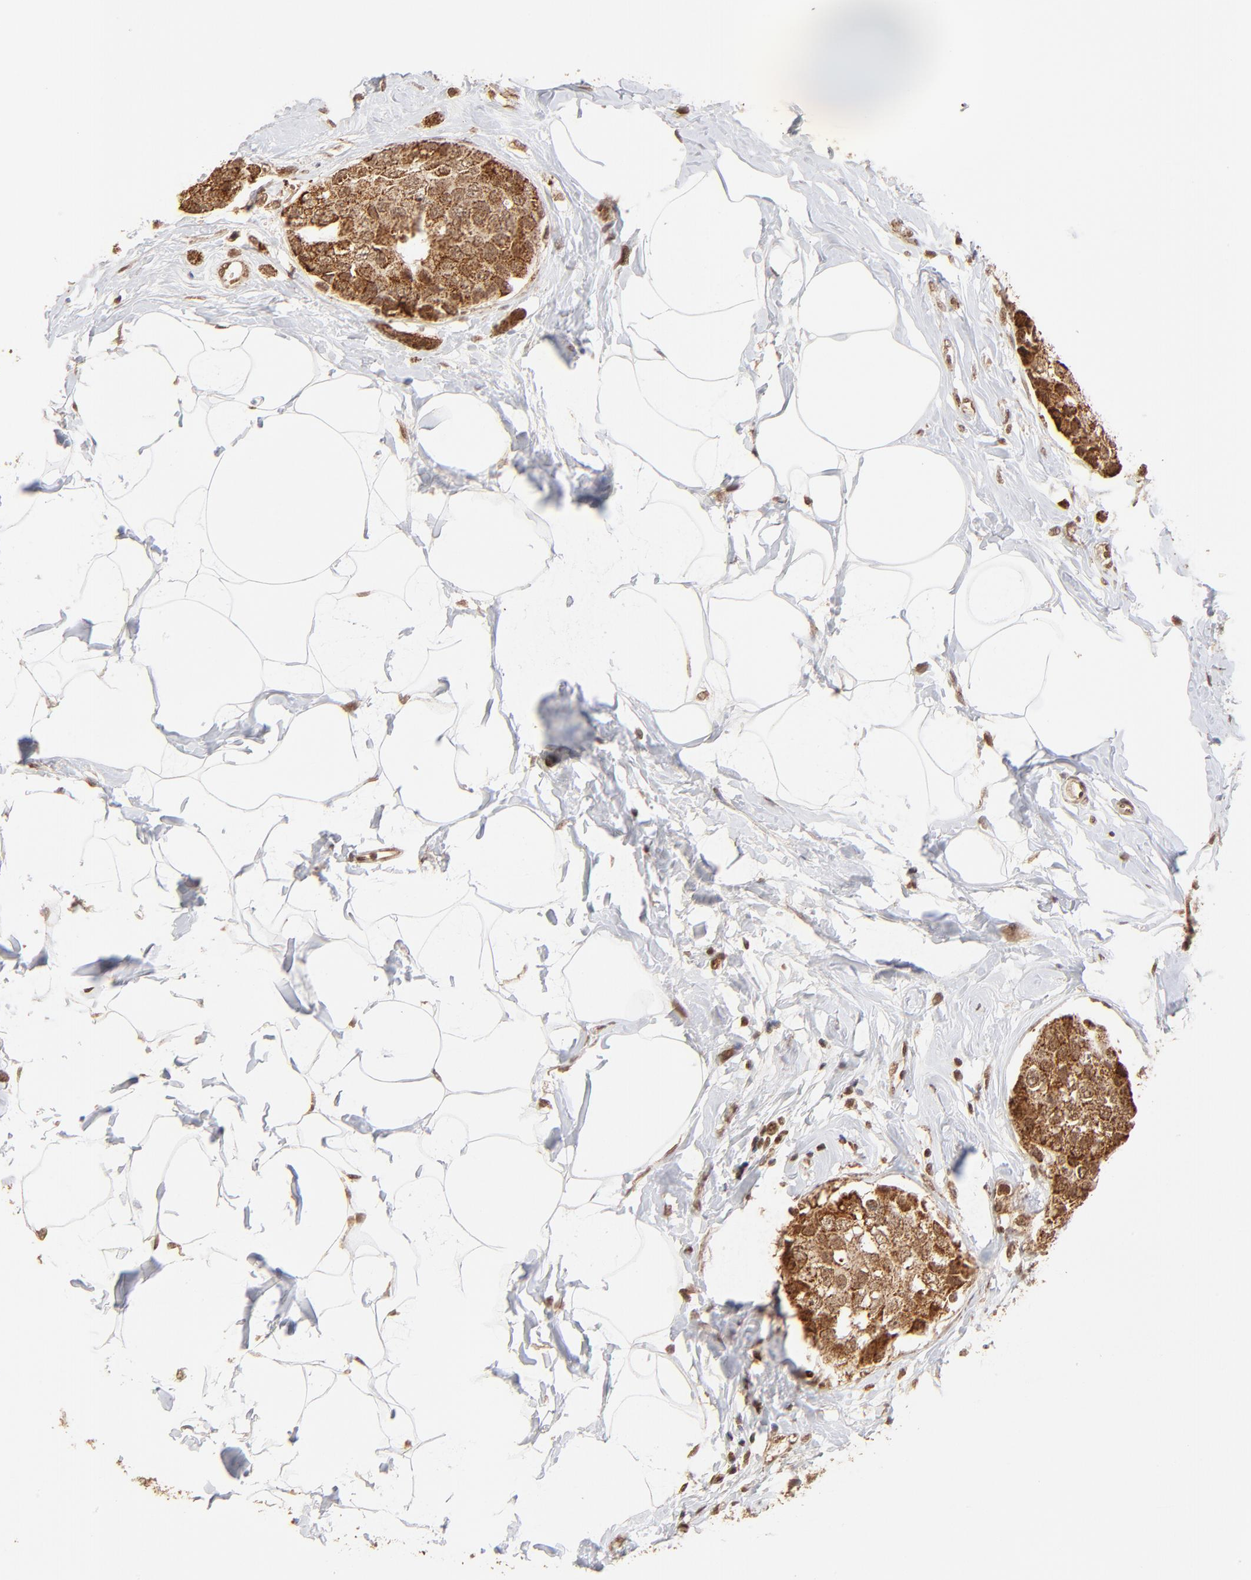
{"staining": {"intensity": "strong", "quantity": ">75%", "location": "cytoplasmic/membranous"}, "tissue": "breast cancer", "cell_type": "Tumor cells", "image_type": "cancer", "snomed": [{"axis": "morphology", "description": "Normal tissue, NOS"}, {"axis": "morphology", "description": "Duct carcinoma"}, {"axis": "topography", "description": "Breast"}], "caption": "Tumor cells demonstrate strong cytoplasmic/membranous expression in approximately >75% of cells in breast cancer. Immunohistochemistry stains the protein in brown and the nuclei are stained blue.", "gene": "MED15", "patient": {"sex": "female", "age": 50}}